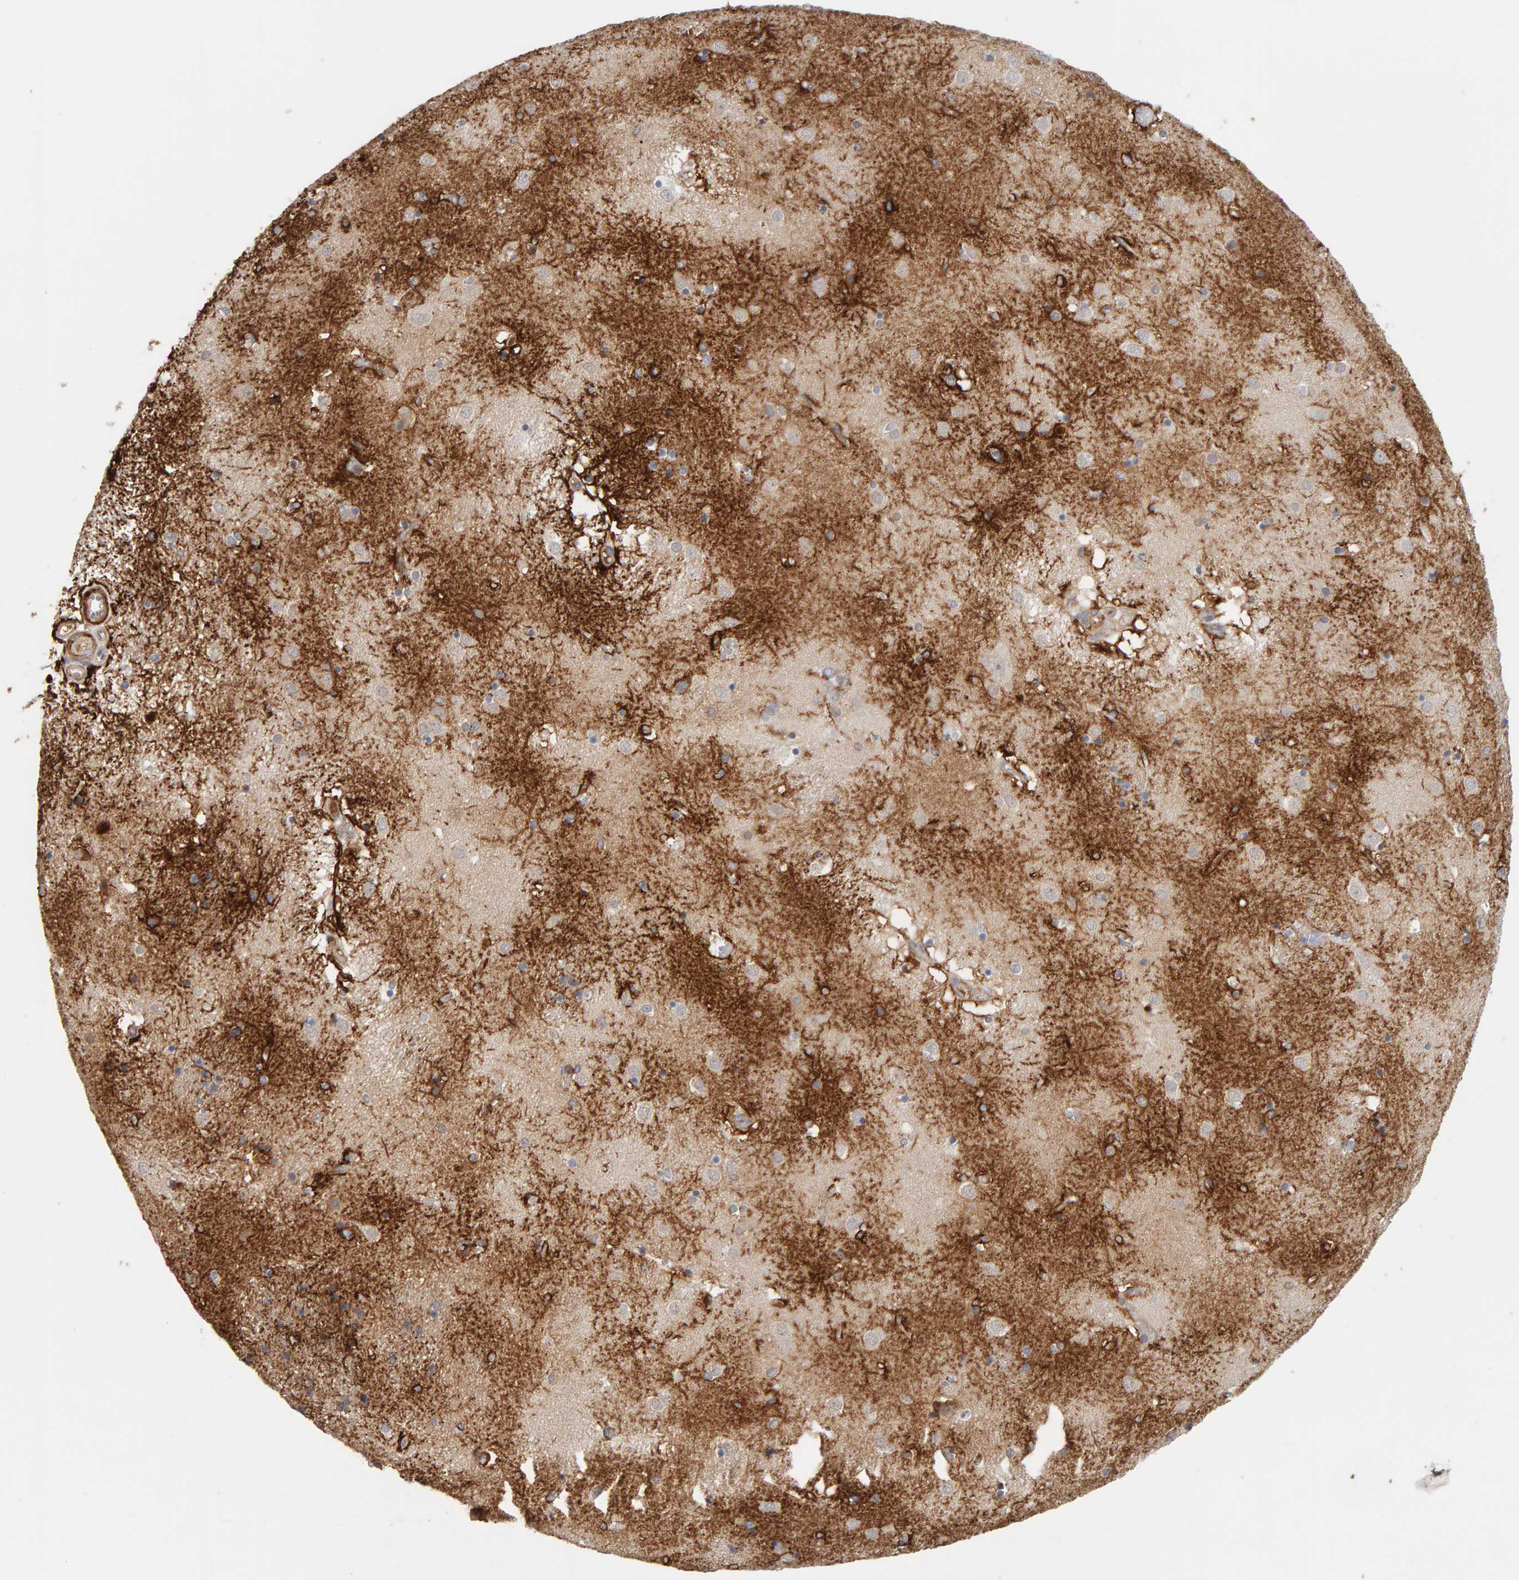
{"staining": {"intensity": "strong", "quantity": "<25%", "location": "cytoplasmic/membranous"}, "tissue": "caudate", "cell_type": "Glial cells", "image_type": "normal", "snomed": [{"axis": "morphology", "description": "Normal tissue, NOS"}, {"axis": "topography", "description": "Lateral ventricle wall"}], "caption": "Brown immunohistochemical staining in normal human caudate demonstrates strong cytoplasmic/membranous staining in about <25% of glial cells.", "gene": "NUDCD1", "patient": {"sex": "male", "age": 70}}